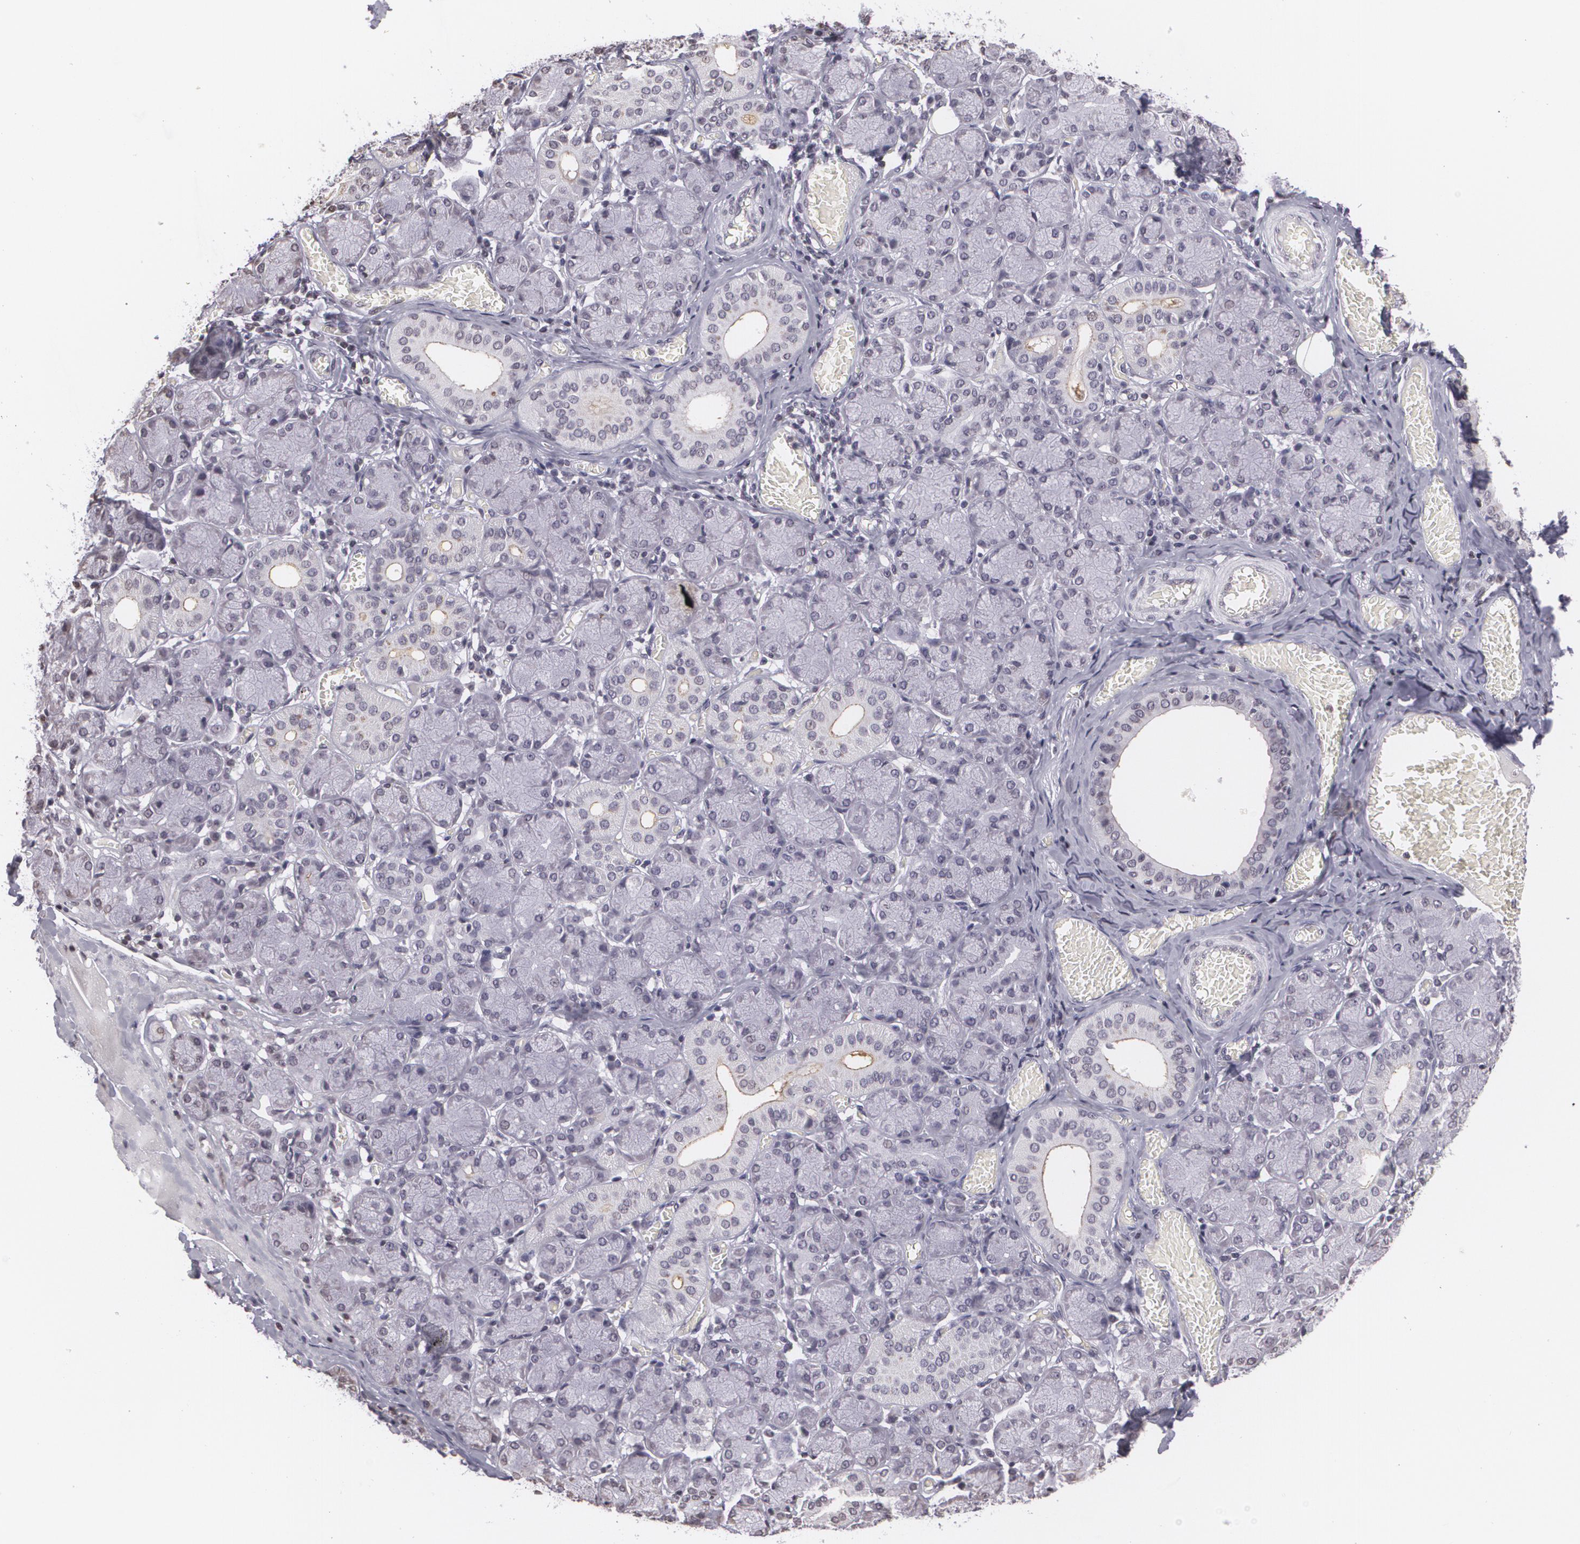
{"staining": {"intensity": "negative", "quantity": "none", "location": "none"}, "tissue": "salivary gland", "cell_type": "Glandular cells", "image_type": "normal", "snomed": [{"axis": "morphology", "description": "Normal tissue, NOS"}, {"axis": "topography", "description": "Salivary gland"}], "caption": "High magnification brightfield microscopy of normal salivary gland stained with DAB (3,3'-diaminobenzidine) (brown) and counterstained with hematoxylin (blue): glandular cells show no significant staining. (Immunohistochemistry, brightfield microscopy, high magnification).", "gene": "MUC1", "patient": {"sex": "female", "age": 24}}